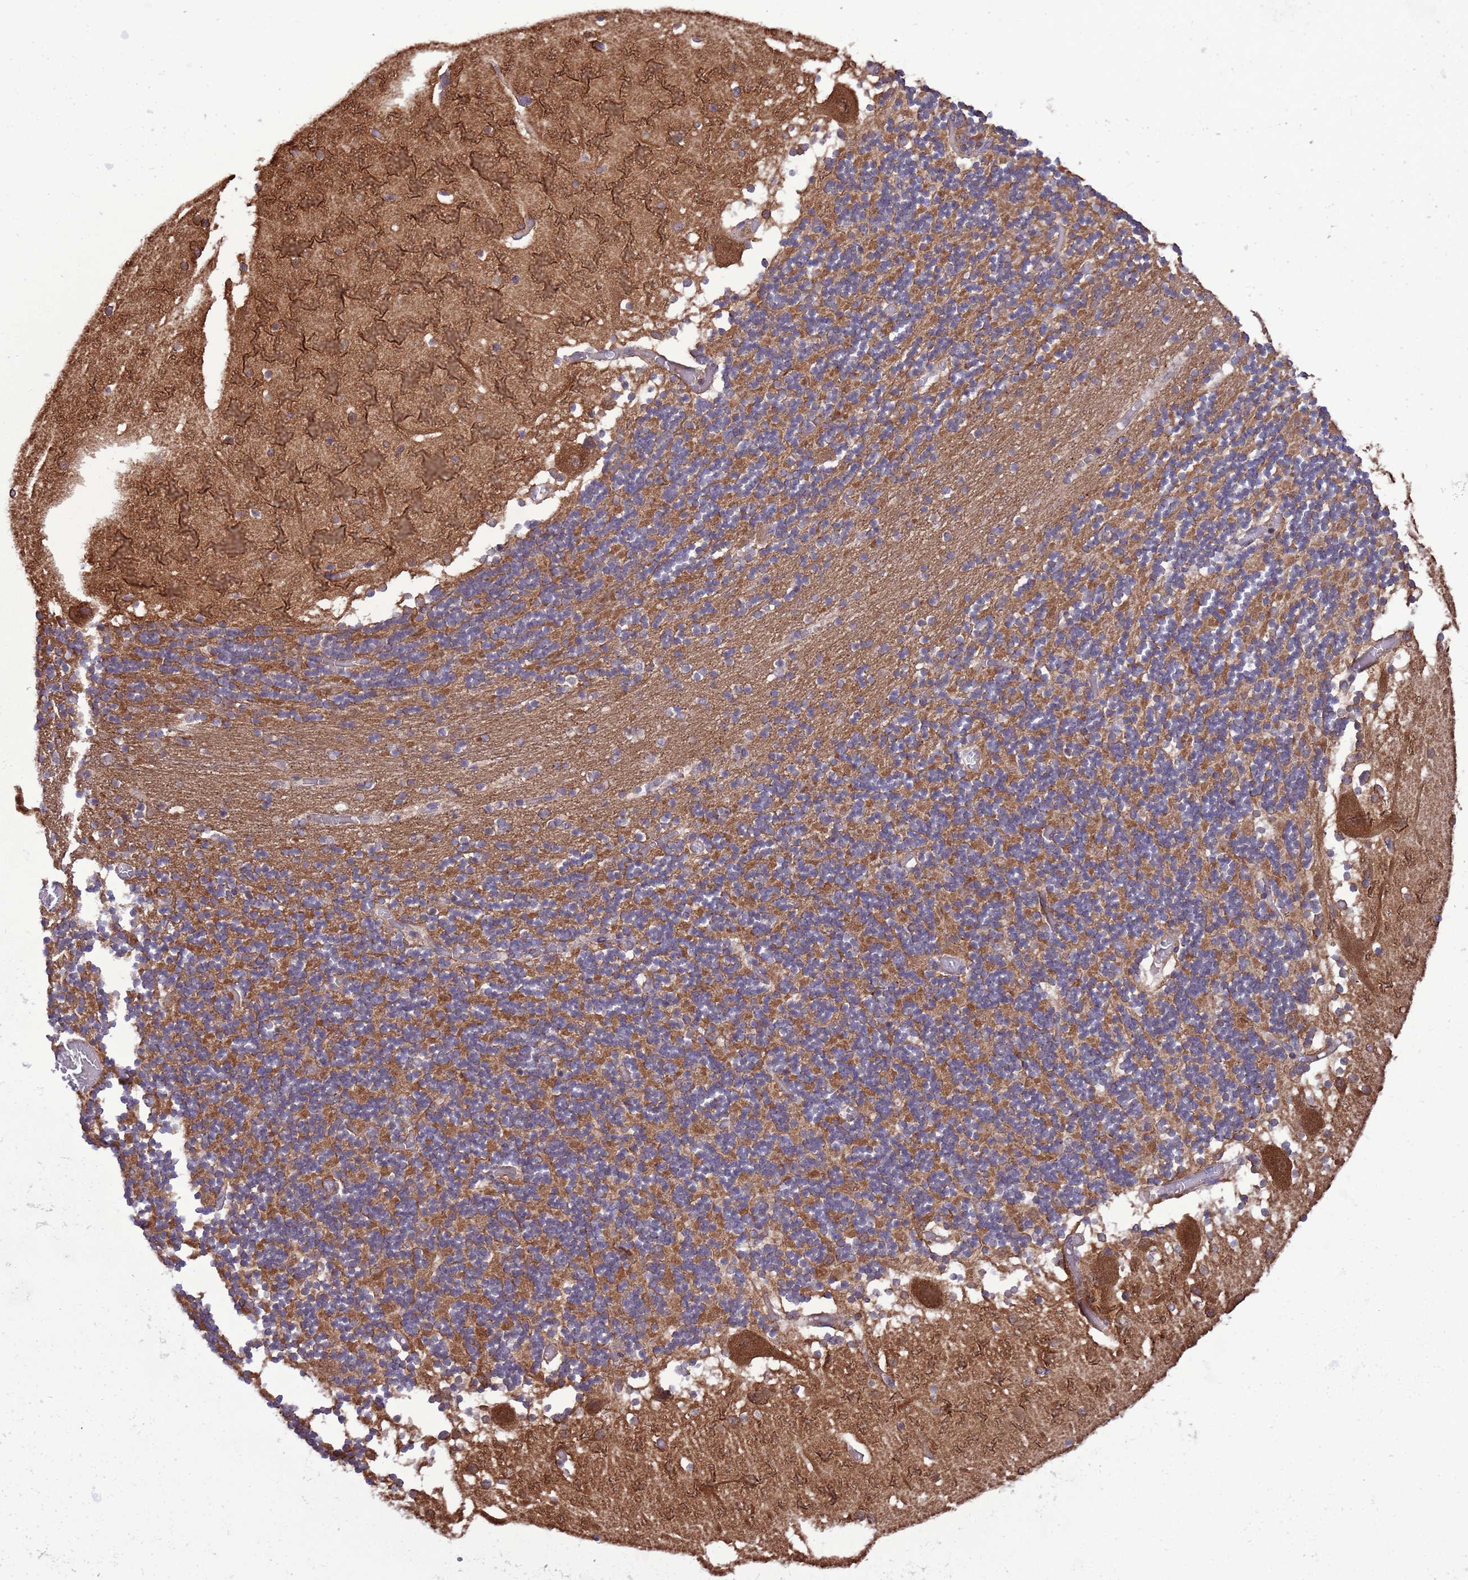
{"staining": {"intensity": "moderate", "quantity": "<25%", "location": "cytoplasmic/membranous"}, "tissue": "cerebellum", "cell_type": "Cells in granular layer", "image_type": "normal", "snomed": [{"axis": "morphology", "description": "Normal tissue, NOS"}, {"axis": "topography", "description": "Cerebellum"}], "caption": "The histopathology image exhibits immunohistochemical staining of benign cerebellum. There is moderate cytoplasmic/membranous positivity is seen in approximately <25% of cells in granular layer.", "gene": "GJA10", "patient": {"sex": "female", "age": 28}}